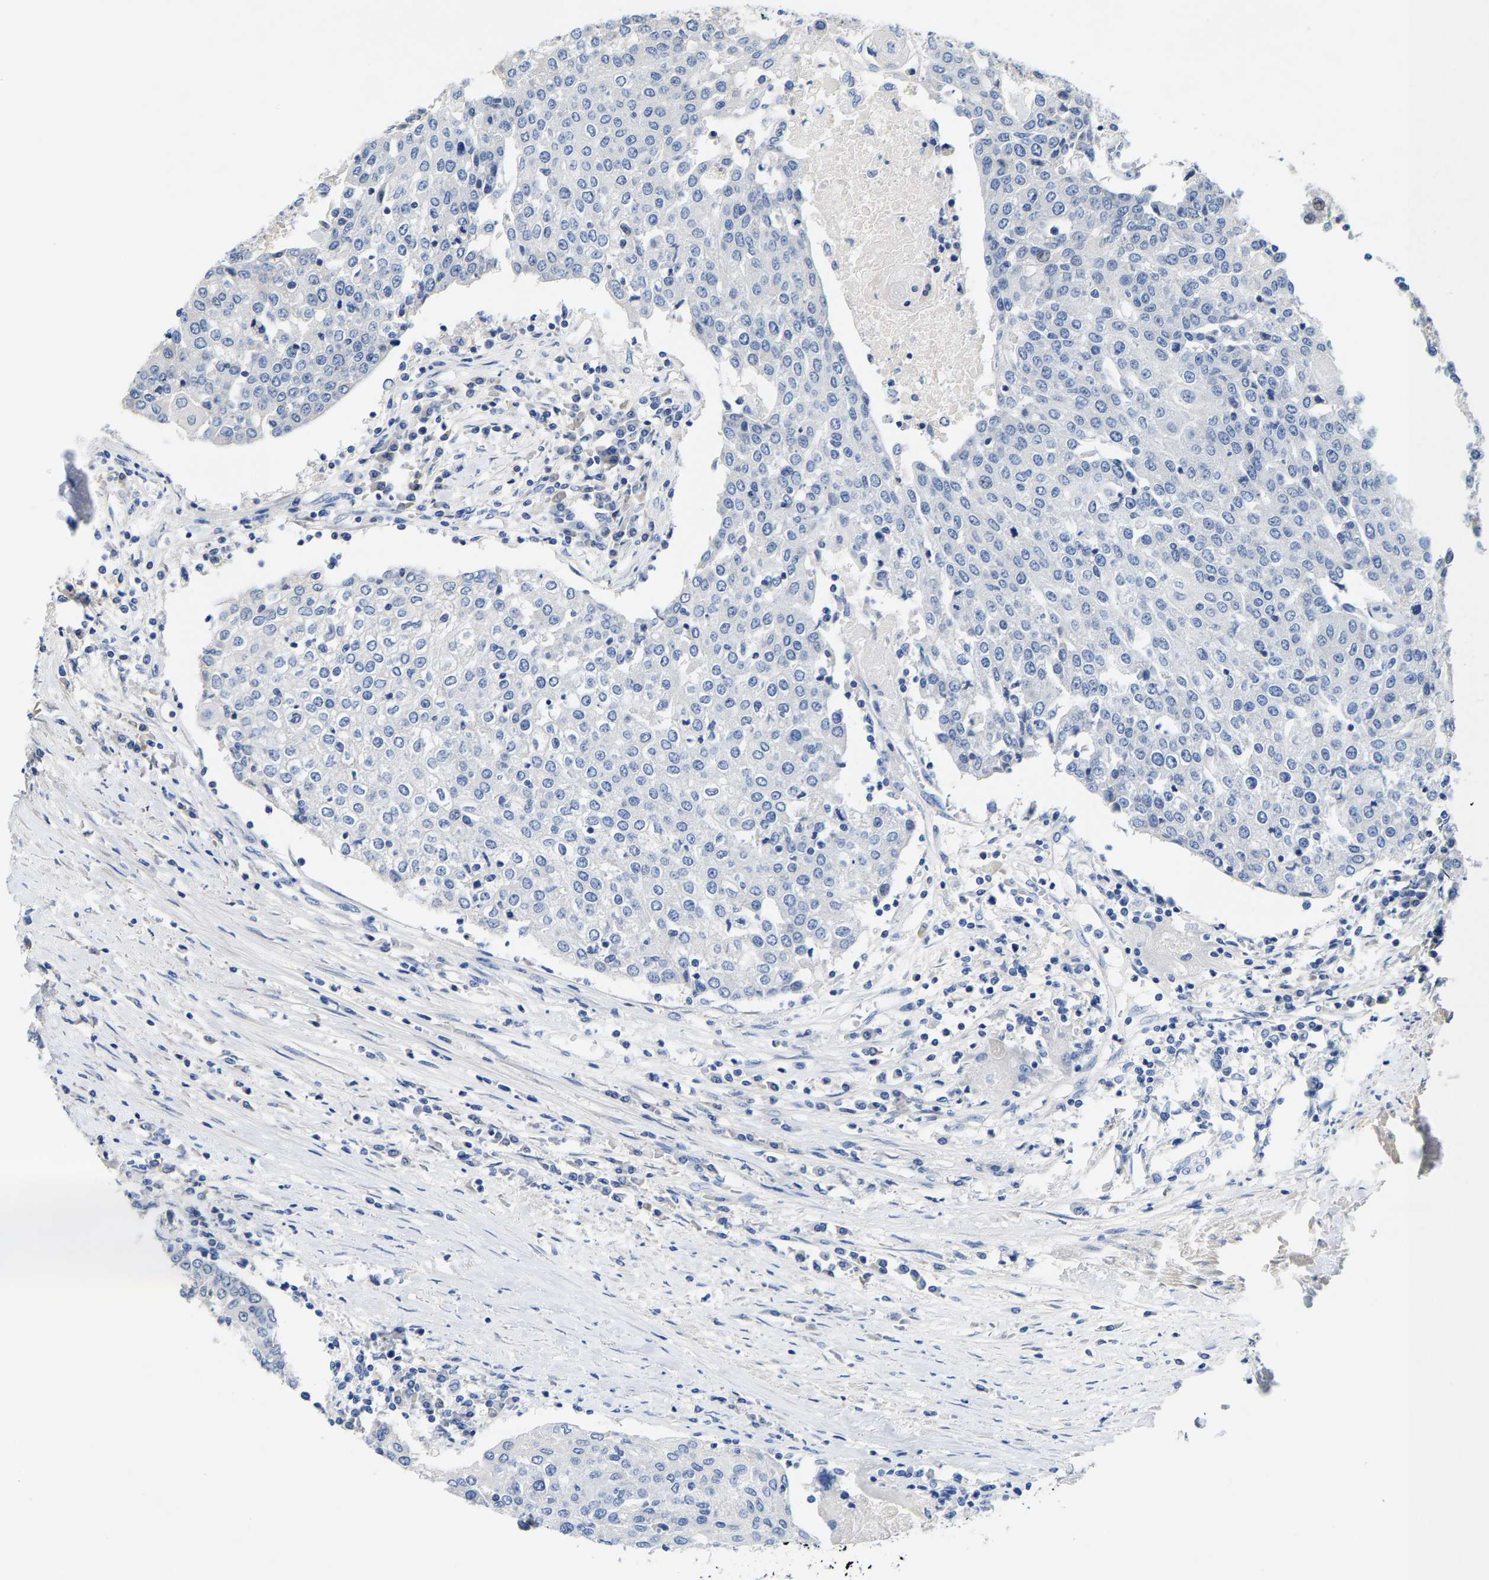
{"staining": {"intensity": "negative", "quantity": "none", "location": "none"}, "tissue": "urothelial cancer", "cell_type": "Tumor cells", "image_type": "cancer", "snomed": [{"axis": "morphology", "description": "Urothelial carcinoma, High grade"}, {"axis": "topography", "description": "Urinary bladder"}], "caption": "DAB immunohistochemical staining of urothelial carcinoma (high-grade) exhibits no significant expression in tumor cells.", "gene": "KLHL1", "patient": {"sex": "female", "age": 85}}